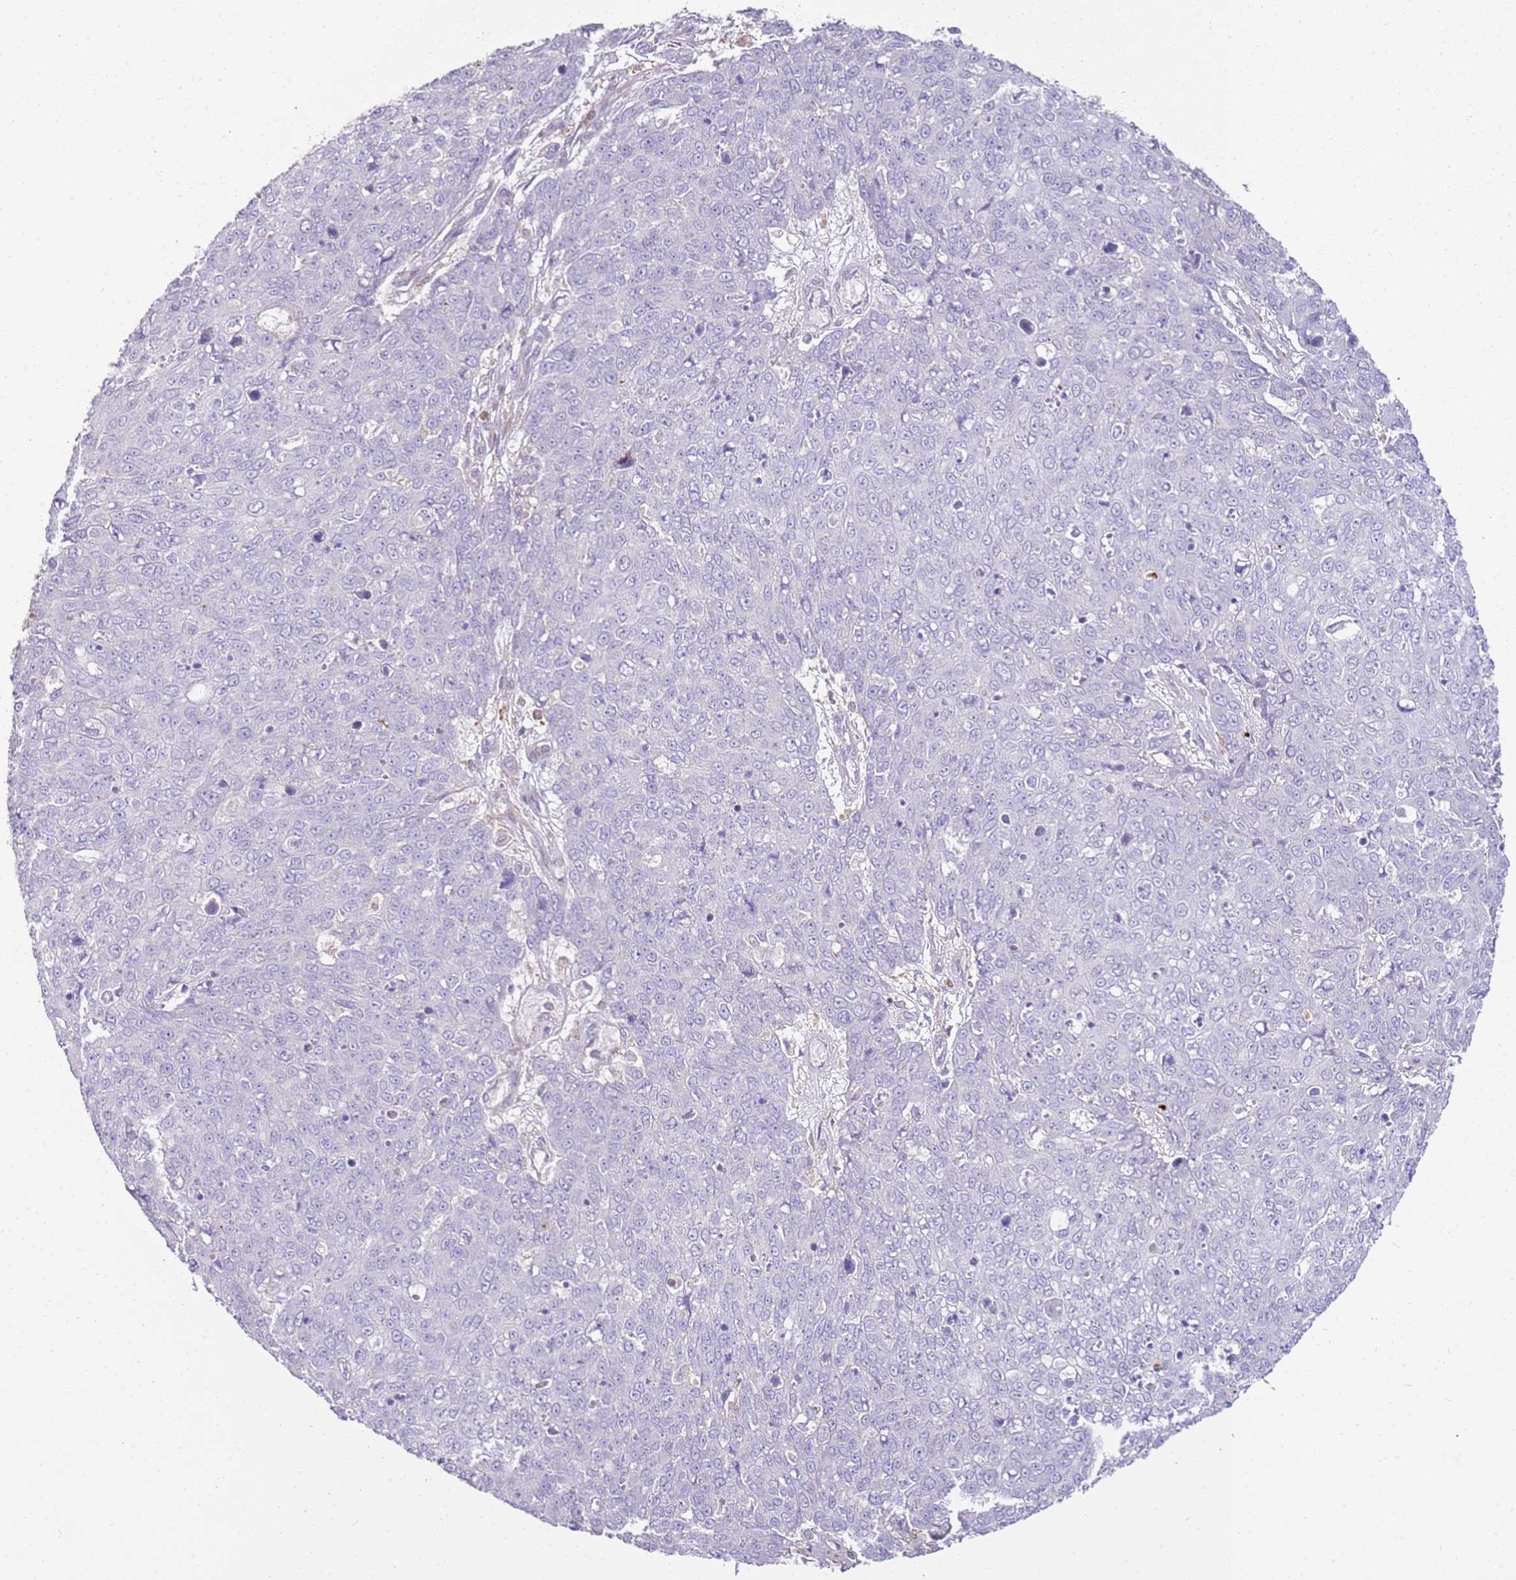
{"staining": {"intensity": "negative", "quantity": "none", "location": "none"}, "tissue": "skin cancer", "cell_type": "Tumor cells", "image_type": "cancer", "snomed": [{"axis": "morphology", "description": "Squamous cell carcinoma, NOS"}, {"axis": "topography", "description": "Skin"}], "caption": "This image is of skin cancer stained with IHC to label a protein in brown with the nuclei are counter-stained blue. There is no expression in tumor cells.", "gene": "FPR1", "patient": {"sex": "male", "age": 71}}